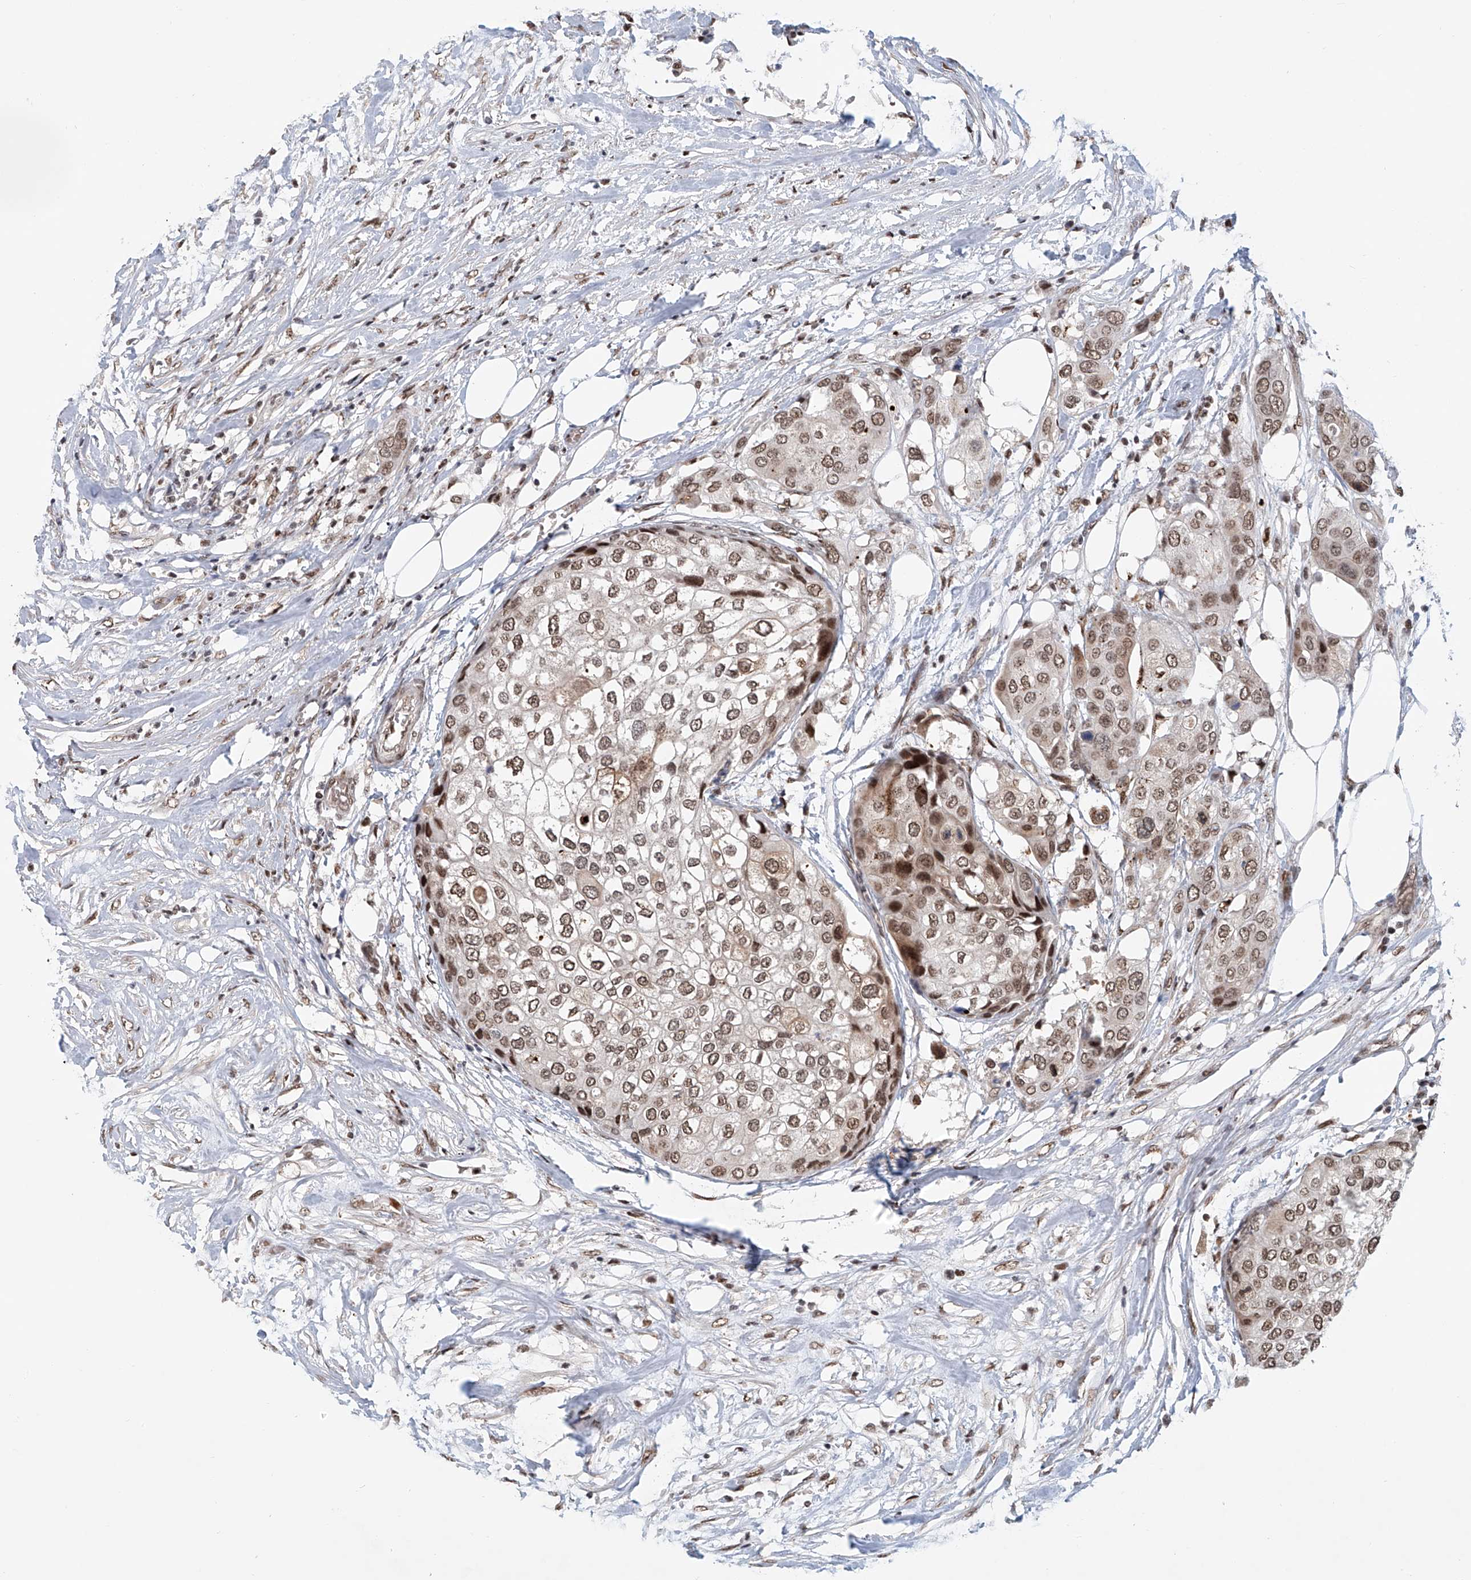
{"staining": {"intensity": "moderate", "quantity": ">75%", "location": "cytoplasmic/membranous,nuclear"}, "tissue": "urothelial cancer", "cell_type": "Tumor cells", "image_type": "cancer", "snomed": [{"axis": "morphology", "description": "Urothelial carcinoma, High grade"}, {"axis": "topography", "description": "Urinary bladder"}], "caption": "Moderate cytoplasmic/membranous and nuclear staining for a protein is seen in about >75% of tumor cells of high-grade urothelial carcinoma using immunohistochemistry.", "gene": "ZNF470", "patient": {"sex": "male", "age": 64}}